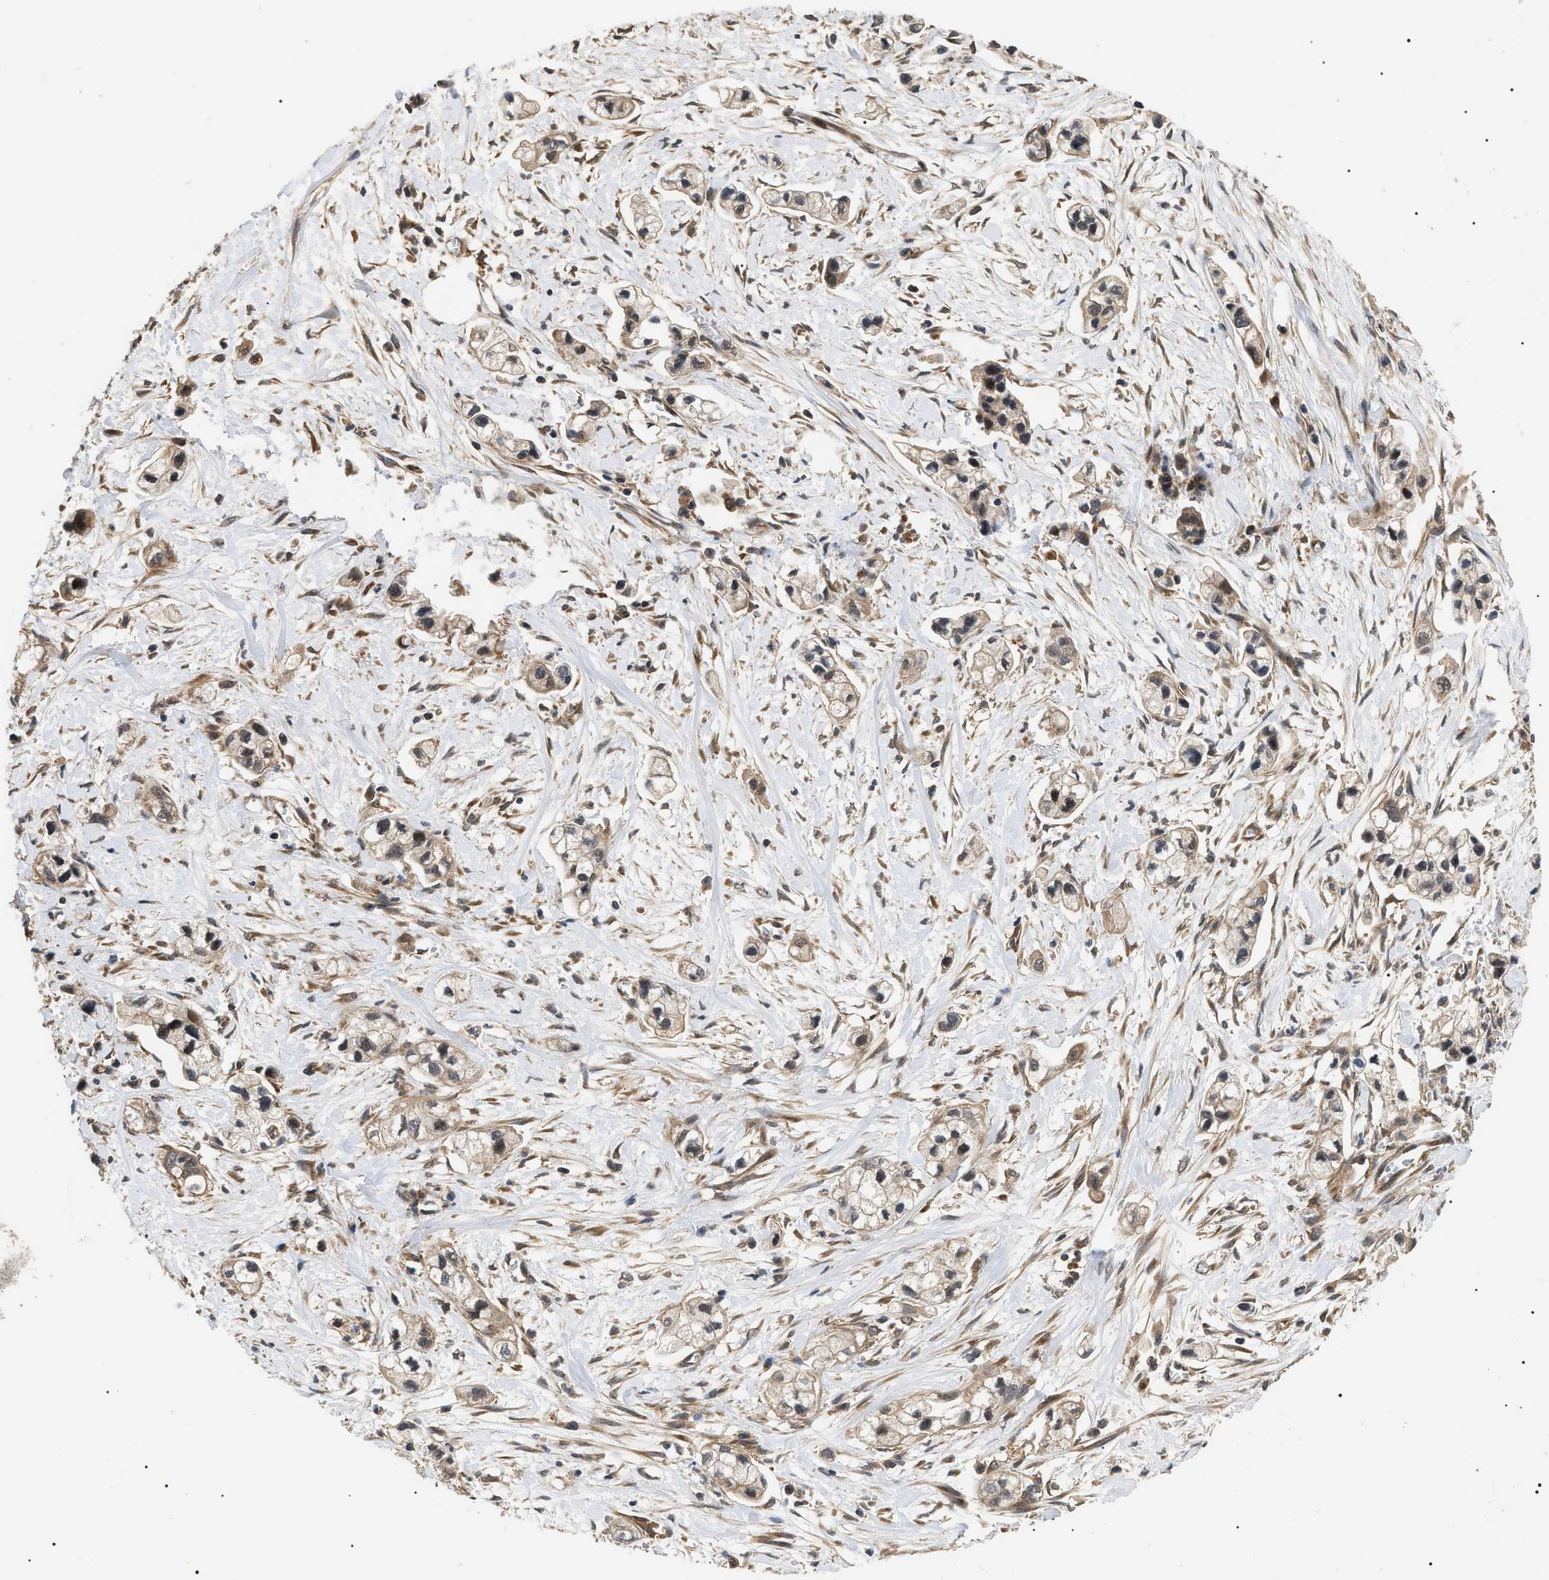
{"staining": {"intensity": "weak", "quantity": ">75%", "location": "cytoplasmic/membranous"}, "tissue": "pancreatic cancer", "cell_type": "Tumor cells", "image_type": "cancer", "snomed": [{"axis": "morphology", "description": "Adenocarcinoma, NOS"}, {"axis": "topography", "description": "Pancreas"}], "caption": "Immunohistochemistry (IHC) histopathology image of human adenocarcinoma (pancreatic) stained for a protein (brown), which exhibits low levels of weak cytoplasmic/membranous positivity in about >75% of tumor cells.", "gene": "ASTL", "patient": {"sex": "male", "age": 74}}